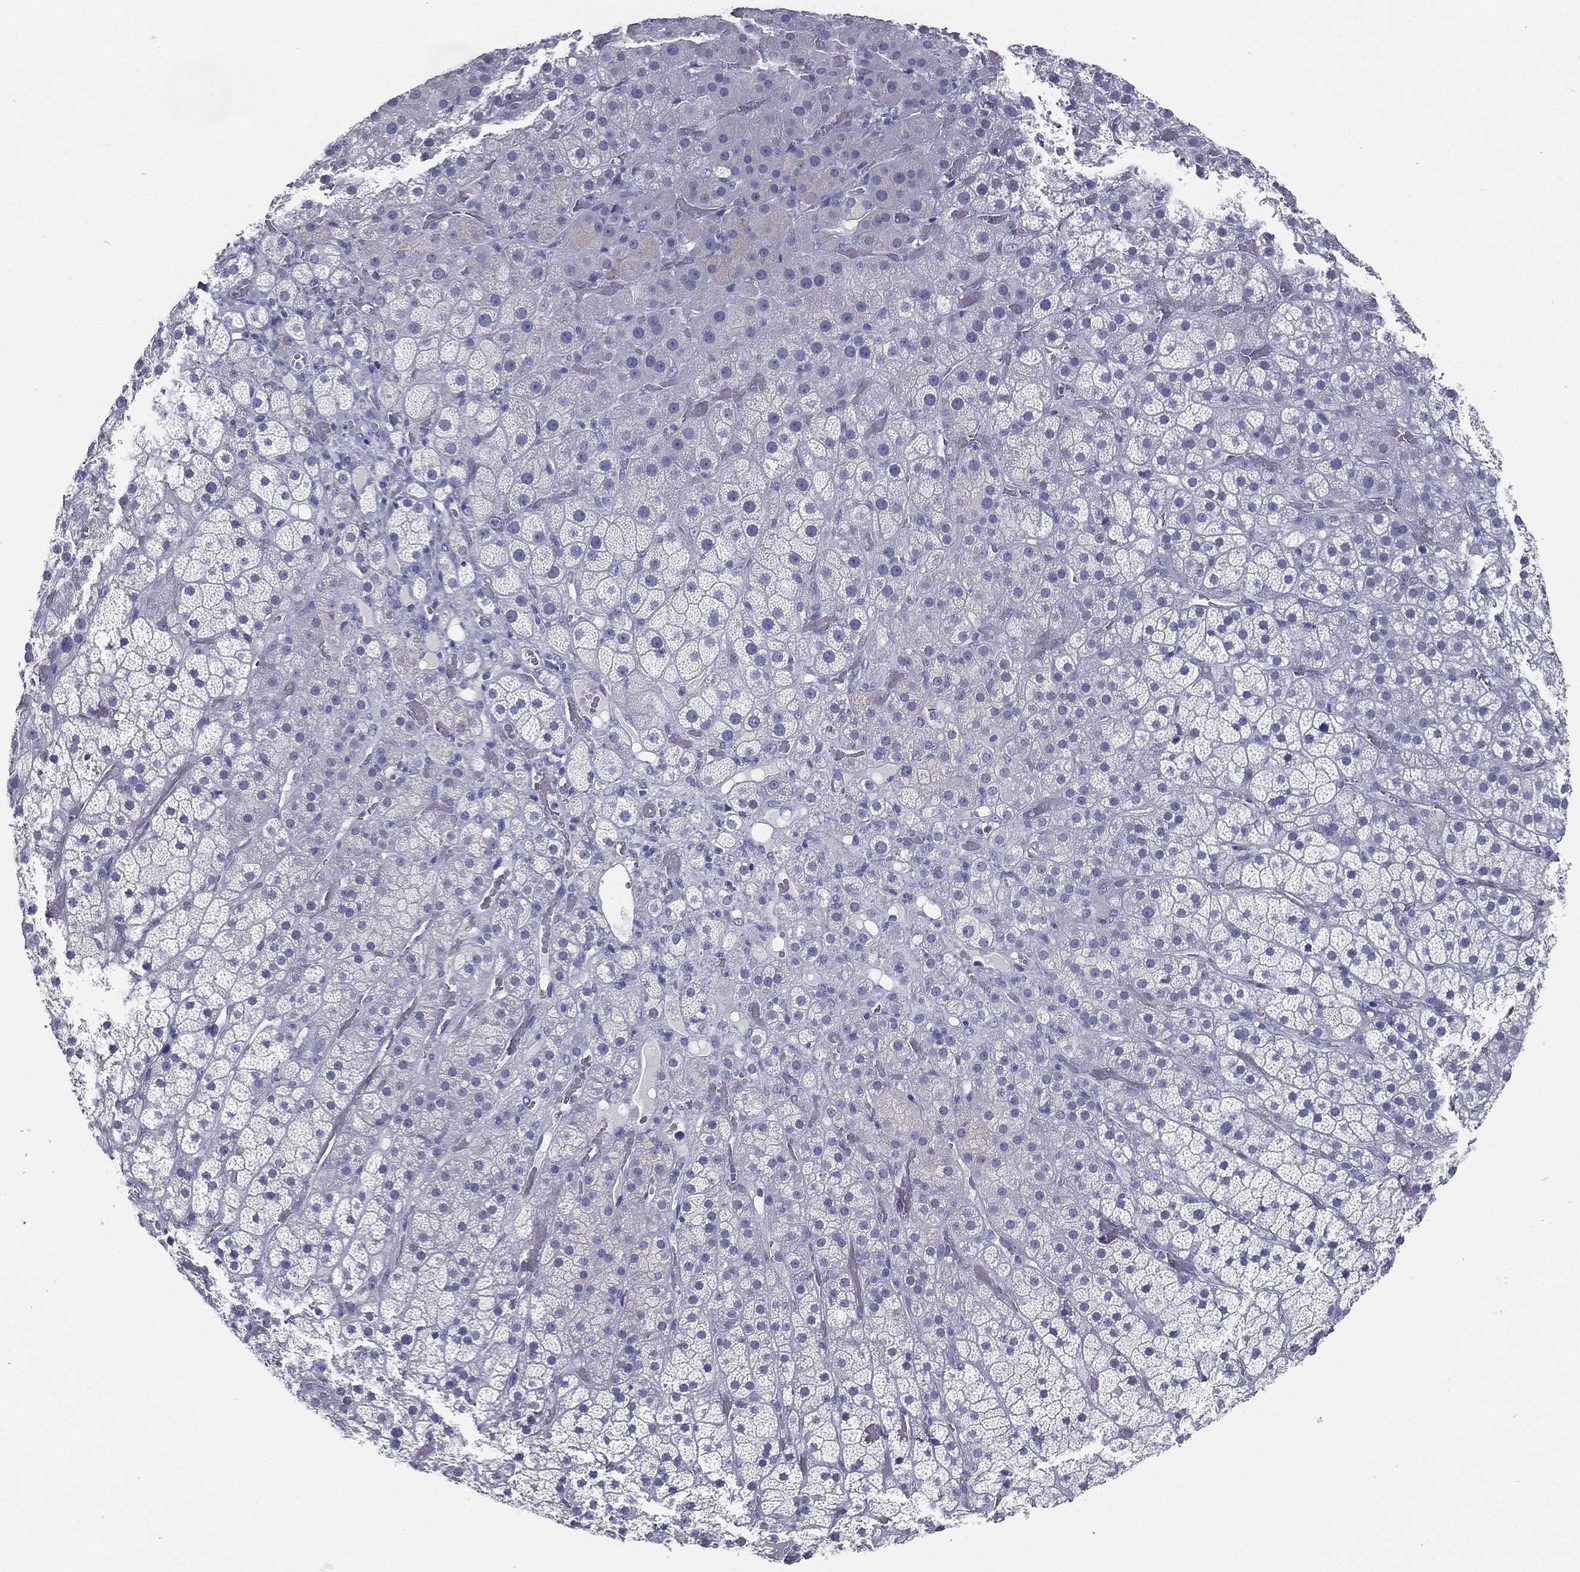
{"staining": {"intensity": "negative", "quantity": "none", "location": "none"}, "tissue": "adrenal gland", "cell_type": "Glandular cells", "image_type": "normal", "snomed": [{"axis": "morphology", "description": "Normal tissue, NOS"}, {"axis": "topography", "description": "Adrenal gland"}], "caption": "Adrenal gland stained for a protein using immunohistochemistry (IHC) displays no staining glandular cells.", "gene": "STS", "patient": {"sex": "male", "age": 57}}